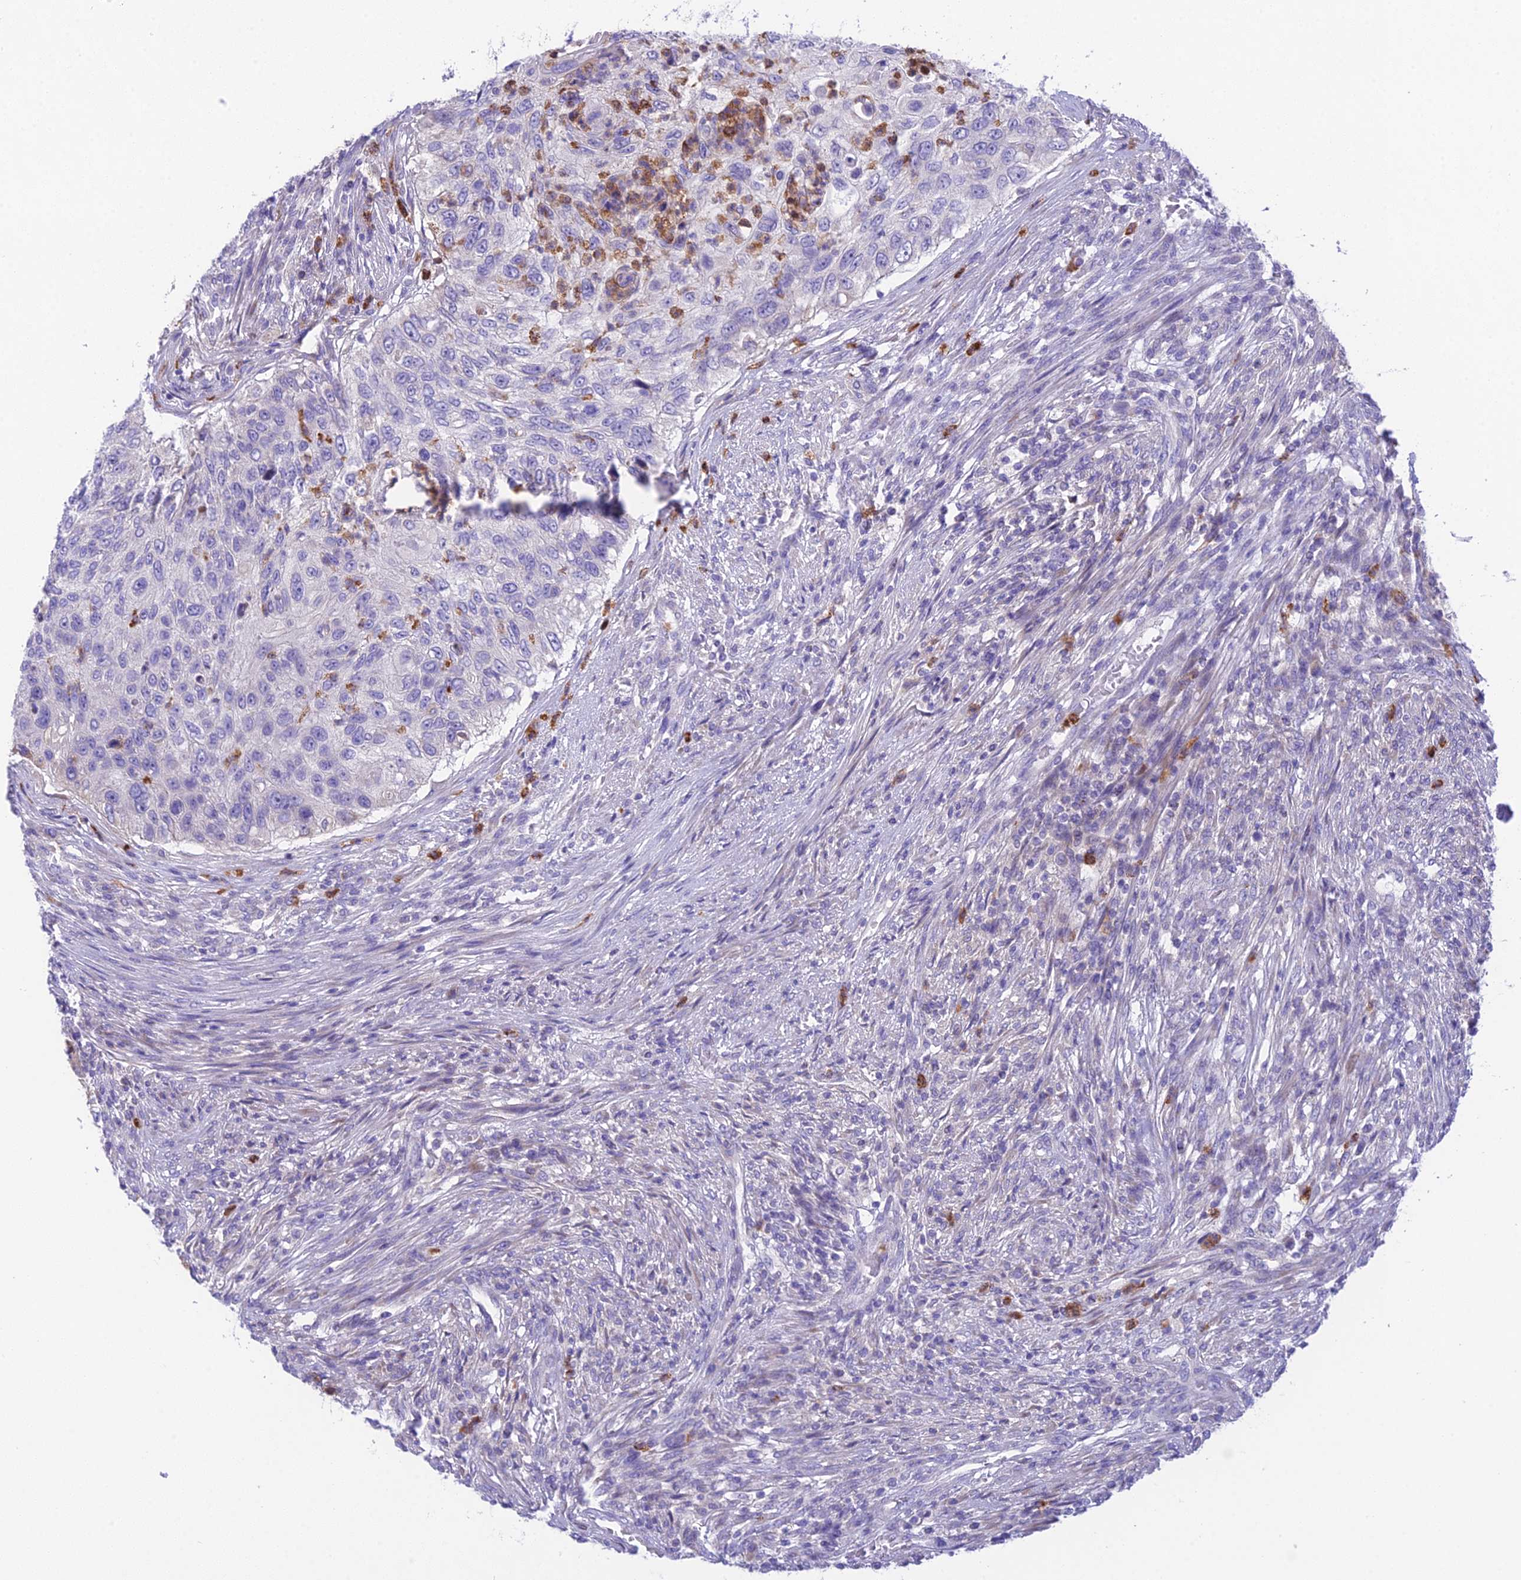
{"staining": {"intensity": "negative", "quantity": "none", "location": "none"}, "tissue": "urothelial cancer", "cell_type": "Tumor cells", "image_type": "cancer", "snomed": [{"axis": "morphology", "description": "Urothelial carcinoma, High grade"}, {"axis": "topography", "description": "Urinary bladder"}], "caption": "Tumor cells are negative for protein expression in human high-grade urothelial carcinoma. (DAB (3,3'-diaminobenzidine) IHC visualized using brightfield microscopy, high magnification).", "gene": "KIAA0408", "patient": {"sex": "female", "age": 60}}